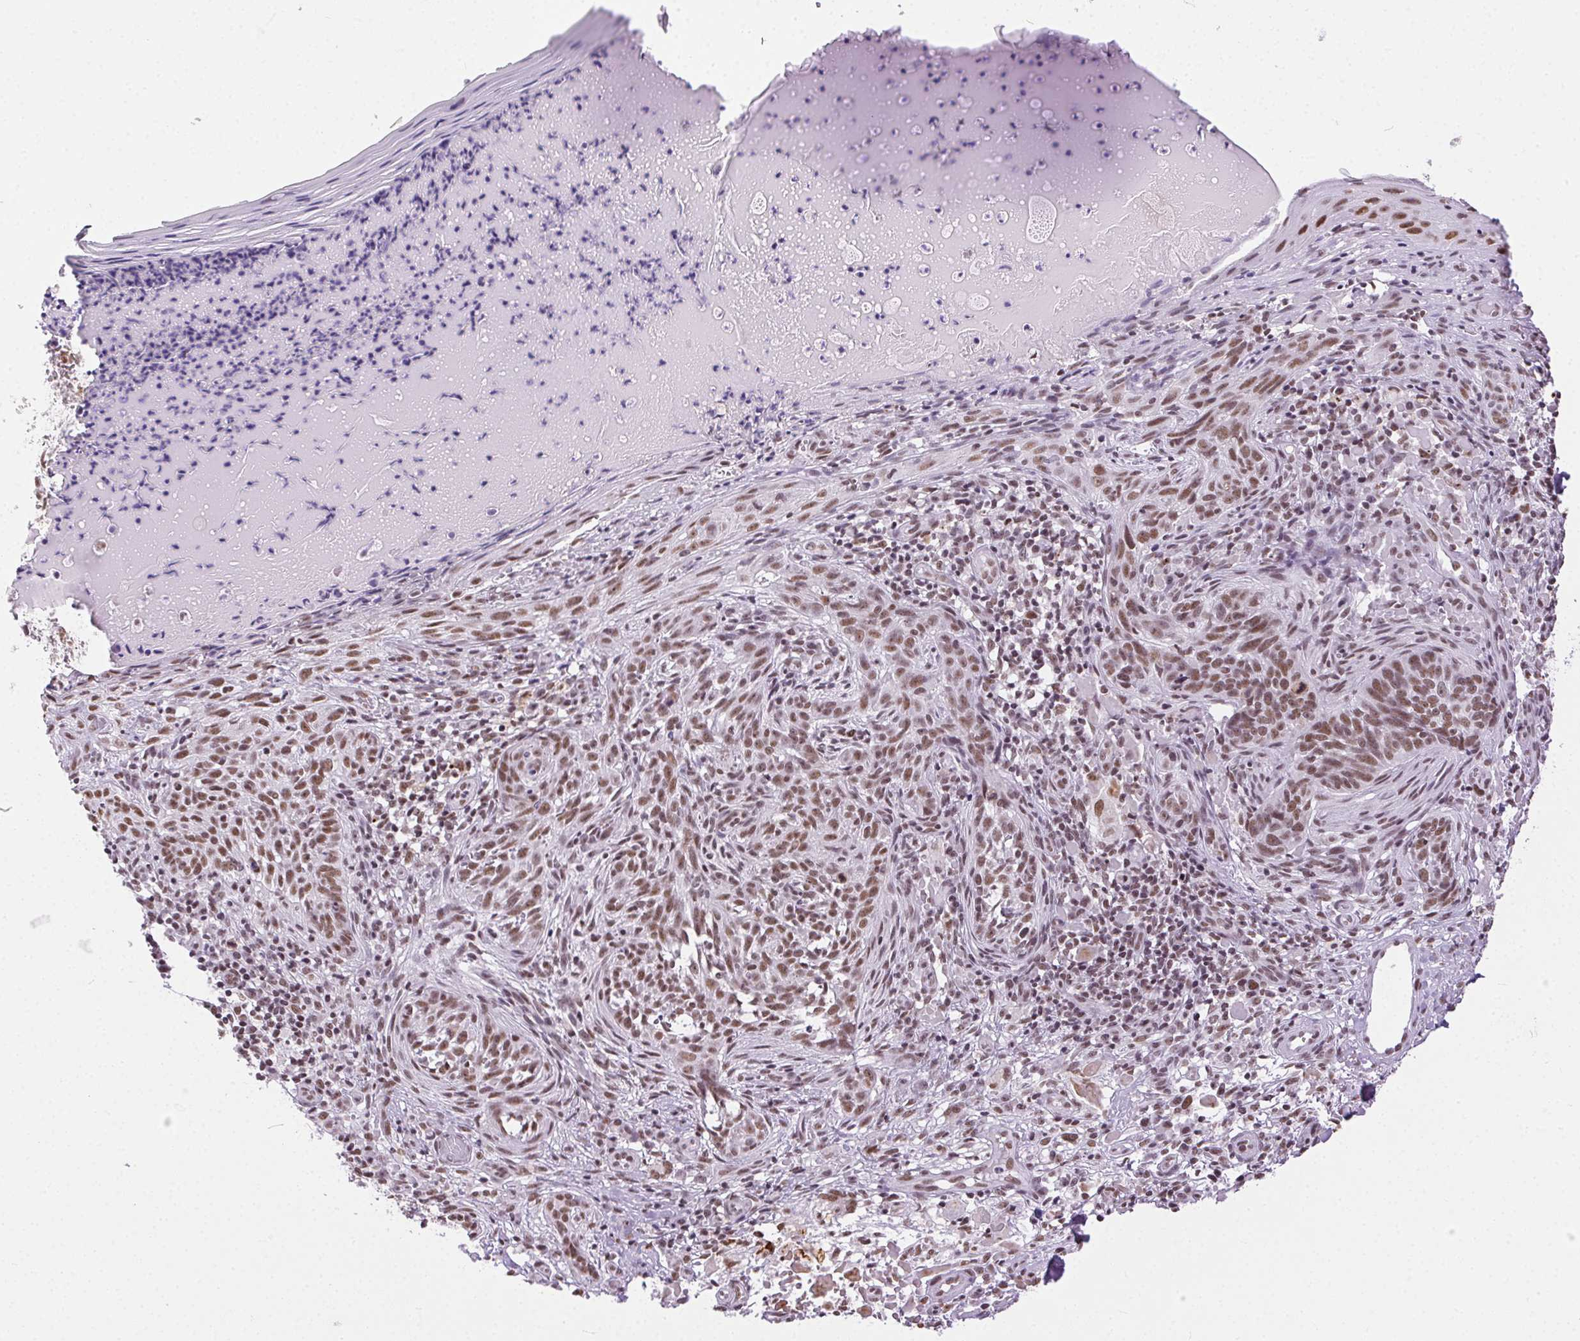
{"staining": {"intensity": "moderate", "quantity": ">75%", "location": "nuclear"}, "tissue": "skin cancer", "cell_type": "Tumor cells", "image_type": "cancer", "snomed": [{"axis": "morphology", "description": "Basal cell carcinoma"}, {"axis": "topography", "description": "Skin"}], "caption": "An immunohistochemistry micrograph of neoplastic tissue is shown. Protein staining in brown shows moderate nuclear positivity in skin cancer within tumor cells.", "gene": "TRA2B", "patient": {"sex": "male", "age": 88}}